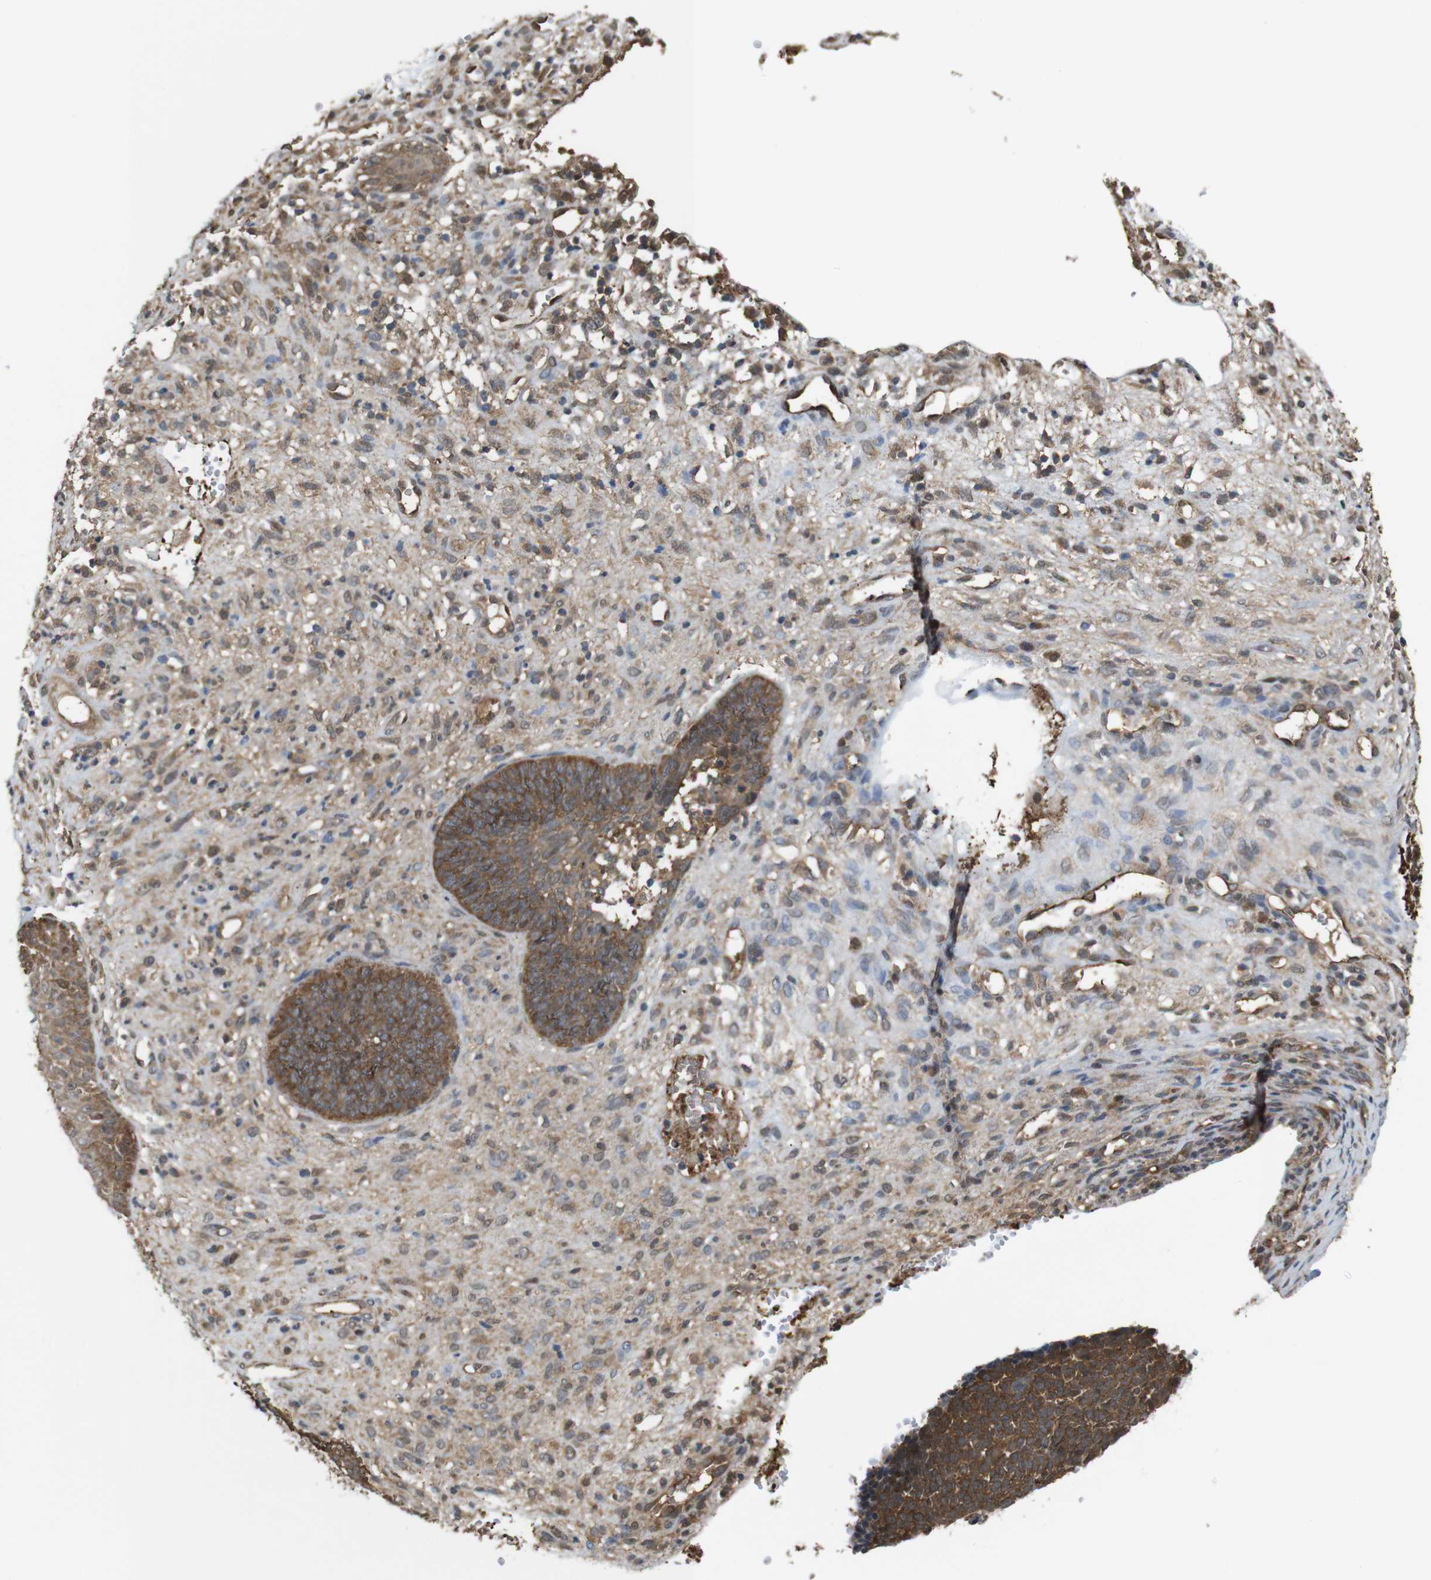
{"staining": {"intensity": "moderate", "quantity": ">75%", "location": "cytoplasmic/membranous"}, "tissue": "skin cancer", "cell_type": "Tumor cells", "image_type": "cancer", "snomed": [{"axis": "morphology", "description": "Basal cell carcinoma"}, {"axis": "topography", "description": "Skin"}], "caption": "Brown immunohistochemical staining in human skin cancer (basal cell carcinoma) demonstrates moderate cytoplasmic/membranous positivity in about >75% of tumor cells. (DAB IHC, brown staining for protein, blue staining for nuclei).", "gene": "YWHAG", "patient": {"sex": "male", "age": 84}}